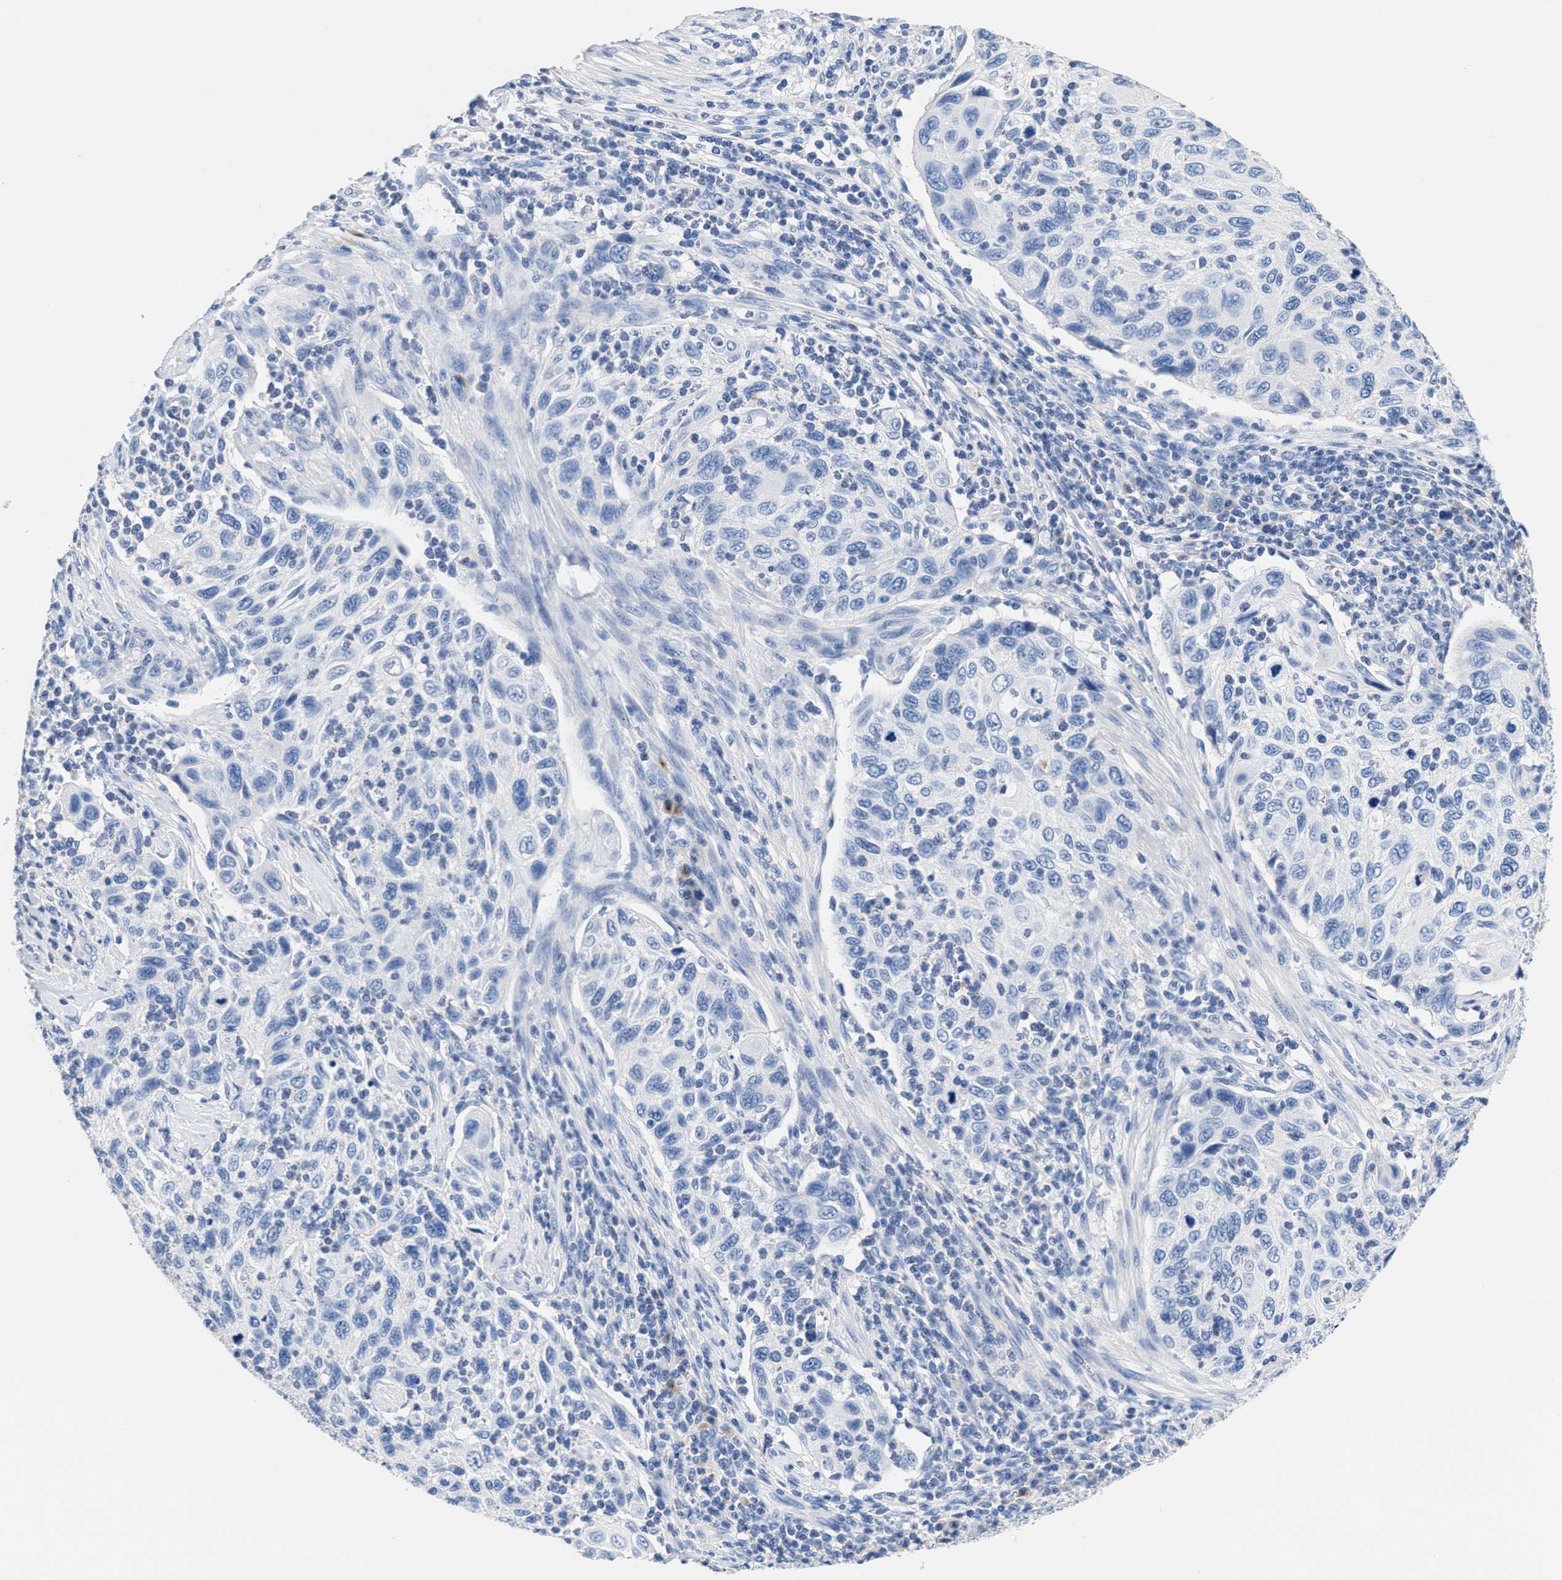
{"staining": {"intensity": "negative", "quantity": "none", "location": "none"}, "tissue": "cervical cancer", "cell_type": "Tumor cells", "image_type": "cancer", "snomed": [{"axis": "morphology", "description": "Squamous cell carcinoma, NOS"}, {"axis": "topography", "description": "Cervix"}], "caption": "Tumor cells show no significant staining in cervical squamous cell carcinoma. Brightfield microscopy of IHC stained with DAB (brown) and hematoxylin (blue), captured at high magnification.", "gene": "SLFN13", "patient": {"sex": "female", "age": 70}}